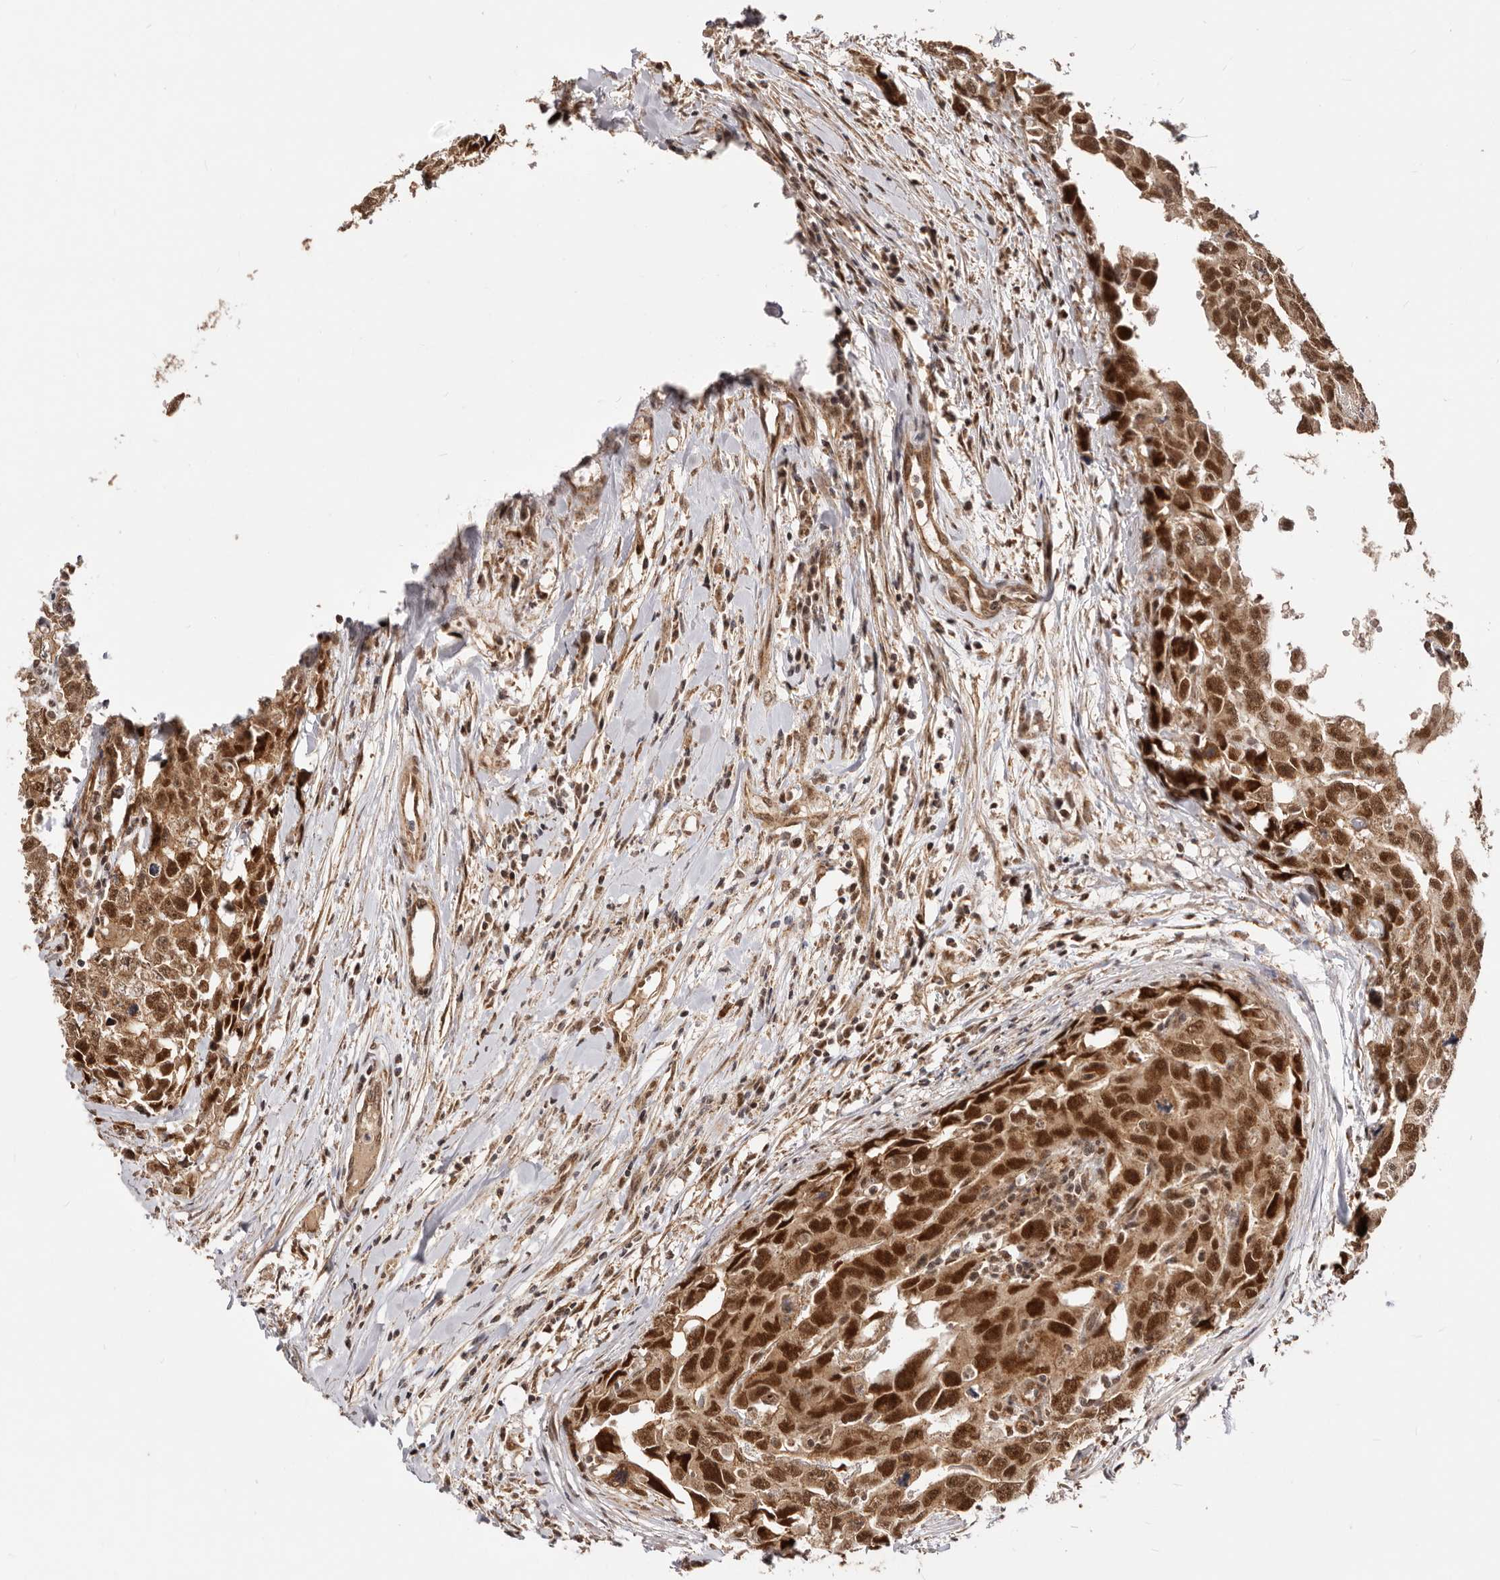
{"staining": {"intensity": "strong", "quantity": ">75%", "location": "cytoplasmic/membranous,nuclear"}, "tissue": "testis cancer", "cell_type": "Tumor cells", "image_type": "cancer", "snomed": [{"axis": "morphology", "description": "Carcinoma, Embryonal, NOS"}, {"axis": "topography", "description": "Testis"}], "caption": "High-power microscopy captured an IHC histopathology image of testis embryonal carcinoma, revealing strong cytoplasmic/membranous and nuclear positivity in about >75% of tumor cells.", "gene": "SEC14L1", "patient": {"sex": "male", "age": 28}}